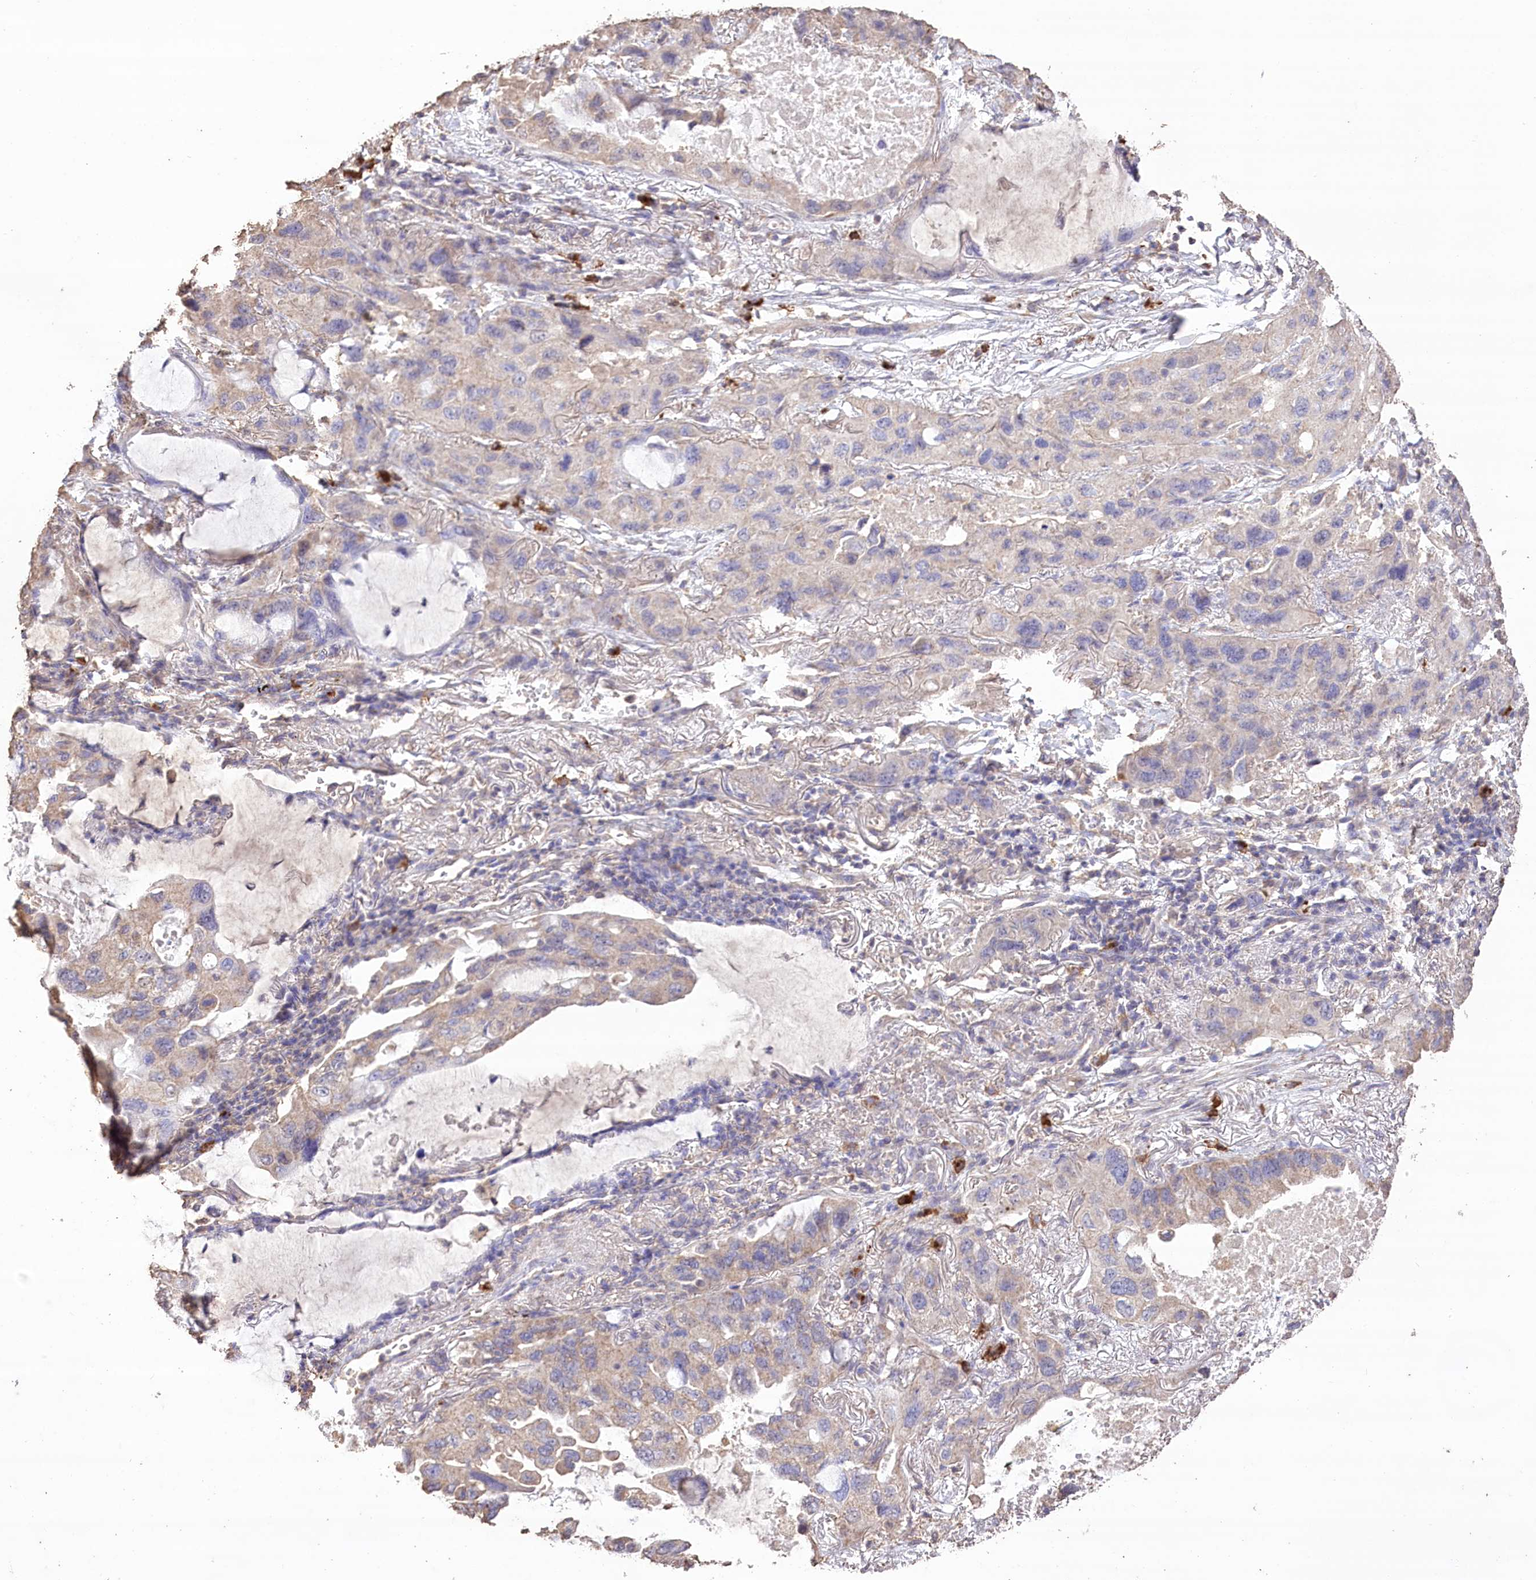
{"staining": {"intensity": "weak", "quantity": "25%-75%", "location": "cytoplasmic/membranous"}, "tissue": "lung cancer", "cell_type": "Tumor cells", "image_type": "cancer", "snomed": [{"axis": "morphology", "description": "Squamous cell carcinoma, NOS"}, {"axis": "topography", "description": "Lung"}], "caption": "Immunohistochemistry (IHC) (DAB) staining of human lung cancer reveals weak cytoplasmic/membranous protein positivity in about 25%-75% of tumor cells. The staining is performed using DAB brown chromogen to label protein expression. The nuclei are counter-stained blue using hematoxylin.", "gene": "IREB2", "patient": {"sex": "female", "age": 73}}